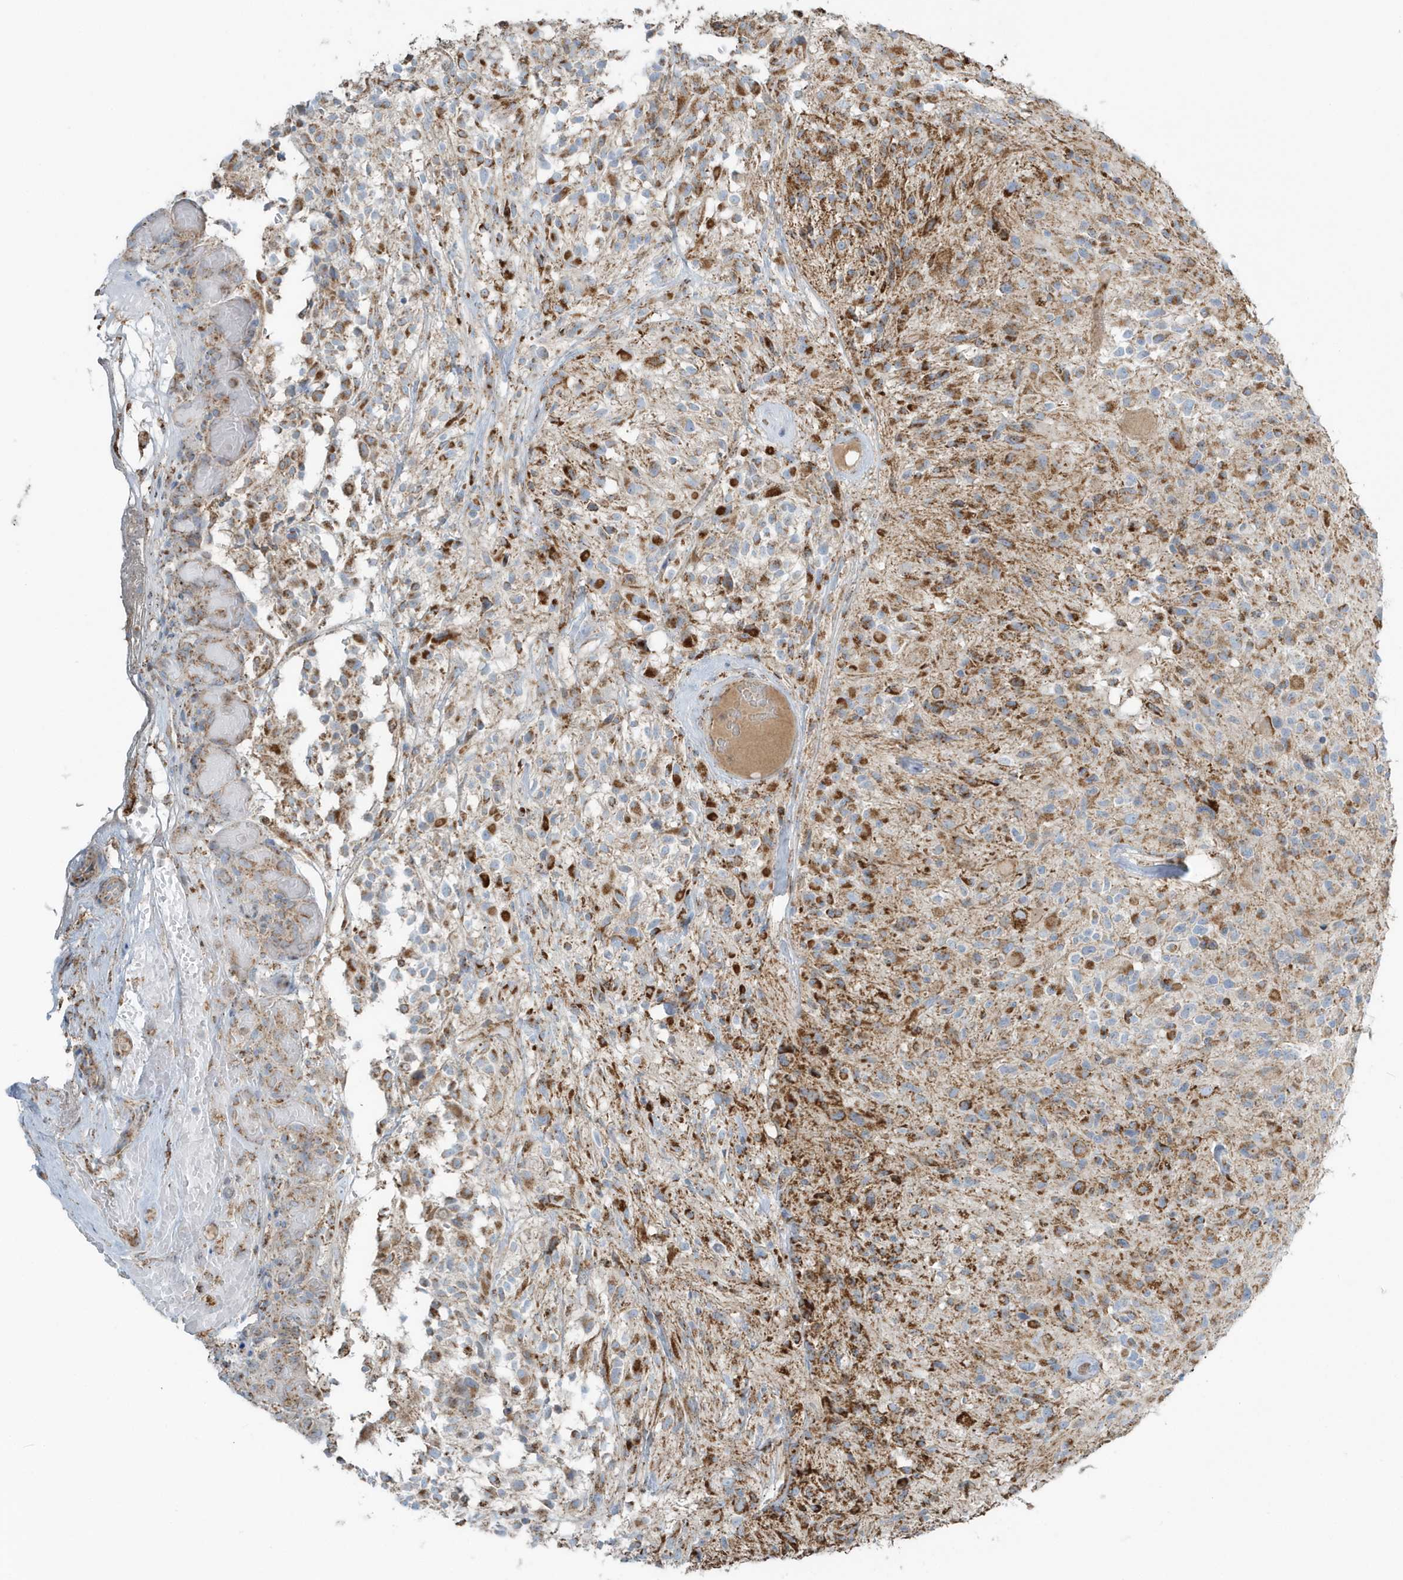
{"staining": {"intensity": "strong", "quantity": "25%-75%", "location": "cytoplasmic/membranous"}, "tissue": "glioma", "cell_type": "Tumor cells", "image_type": "cancer", "snomed": [{"axis": "morphology", "description": "Glioma, malignant, High grade"}, {"axis": "morphology", "description": "Glioblastoma, NOS"}, {"axis": "topography", "description": "Brain"}], "caption": "The histopathology image reveals a brown stain indicating the presence of a protein in the cytoplasmic/membranous of tumor cells in malignant glioma (high-grade).", "gene": "RAB11FIP3", "patient": {"sex": "male", "age": 60}}